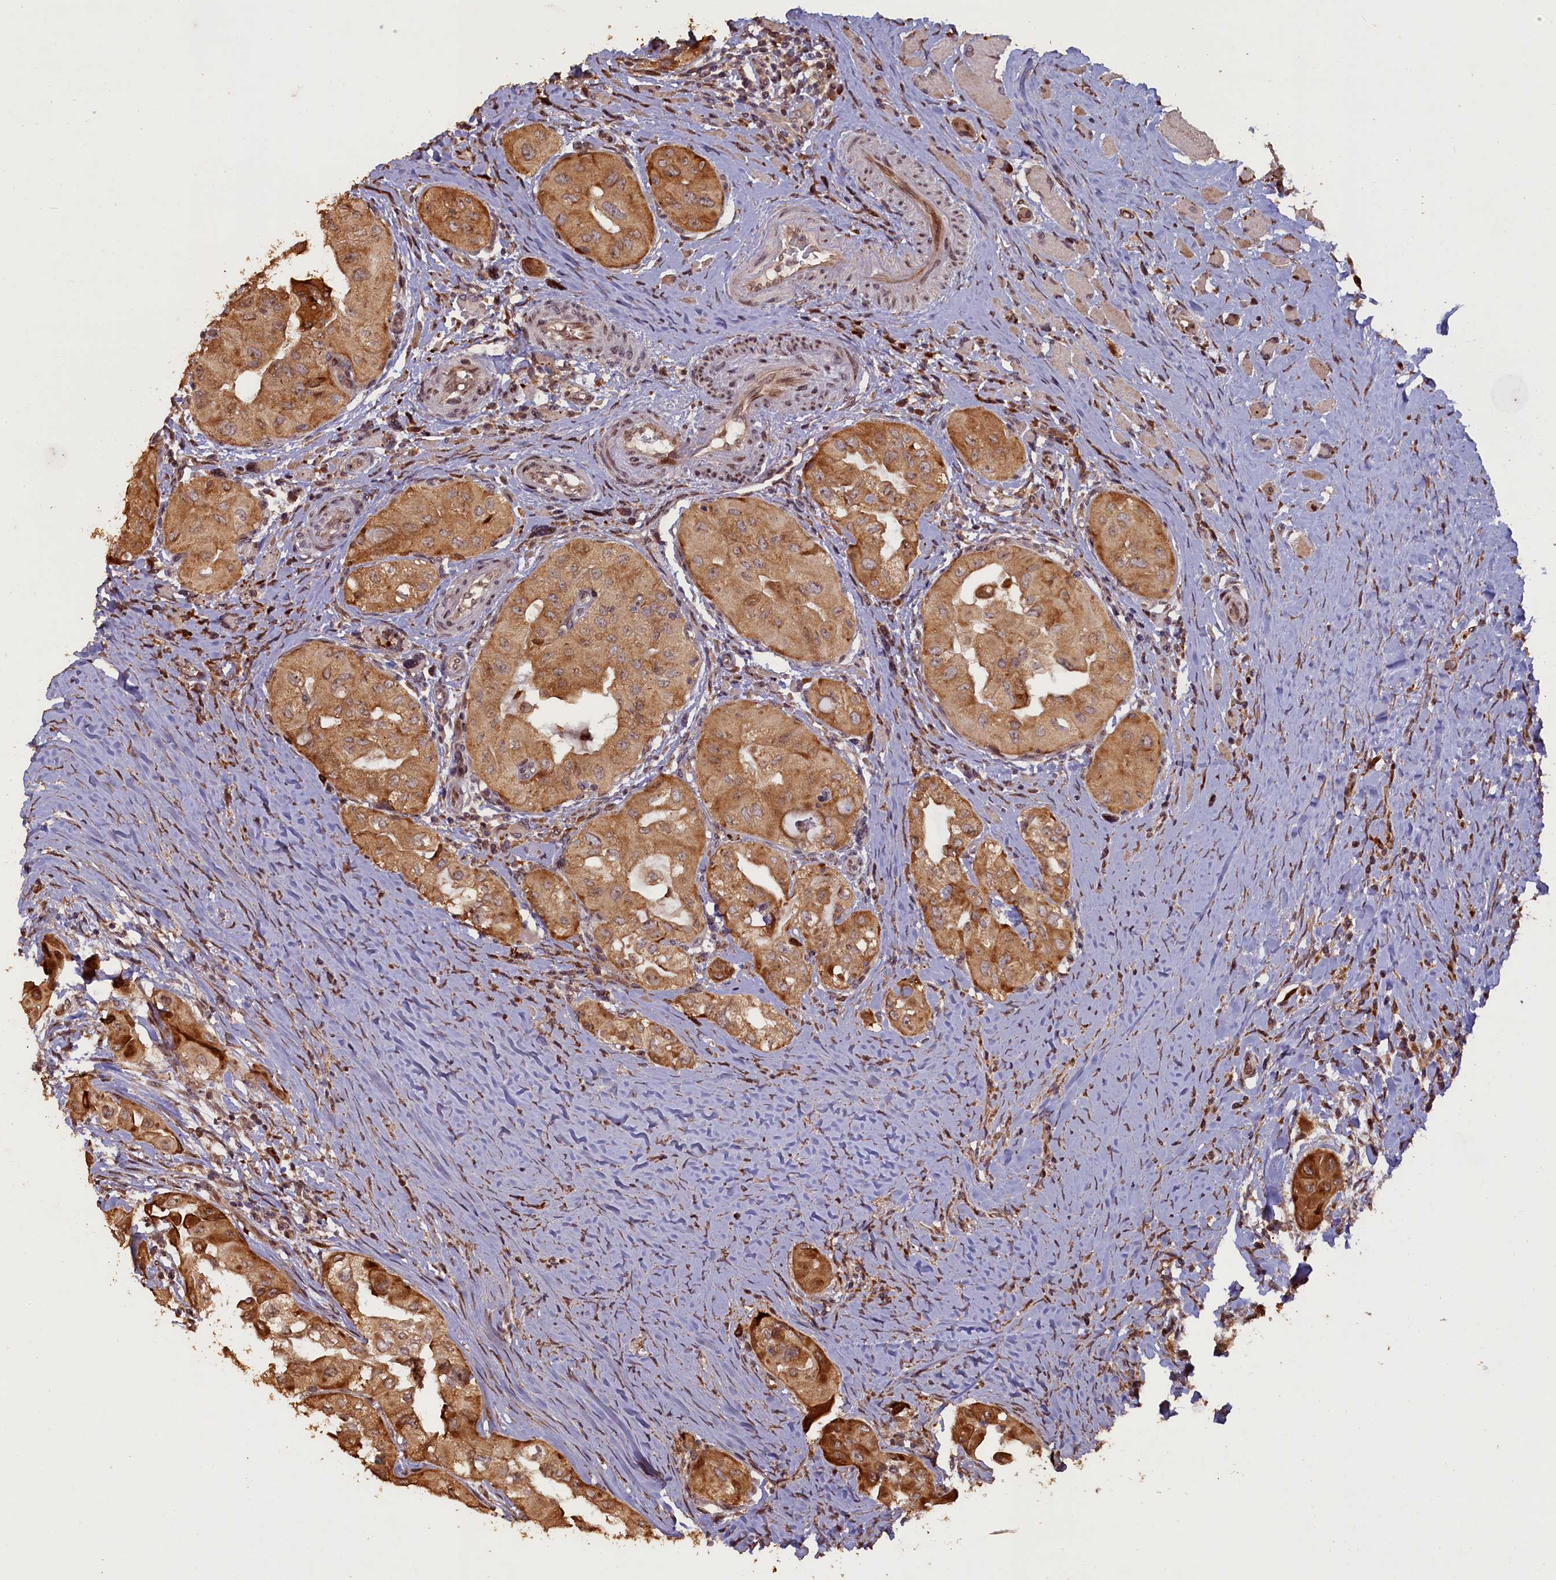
{"staining": {"intensity": "moderate", "quantity": ">75%", "location": "cytoplasmic/membranous"}, "tissue": "thyroid cancer", "cell_type": "Tumor cells", "image_type": "cancer", "snomed": [{"axis": "morphology", "description": "Papillary adenocarcinoma, NOS"}, {"axis": "topography", "description": "Thyroid gland"}], "caption": "Tumor cells exhibit moderate cytoplasmic/membranous positivity in about >75% of cells in thyroid cancer (papillary adenocarcinoma).", "gene": "SLC38A7", "patient": {"sex": "female", "age": 59}}